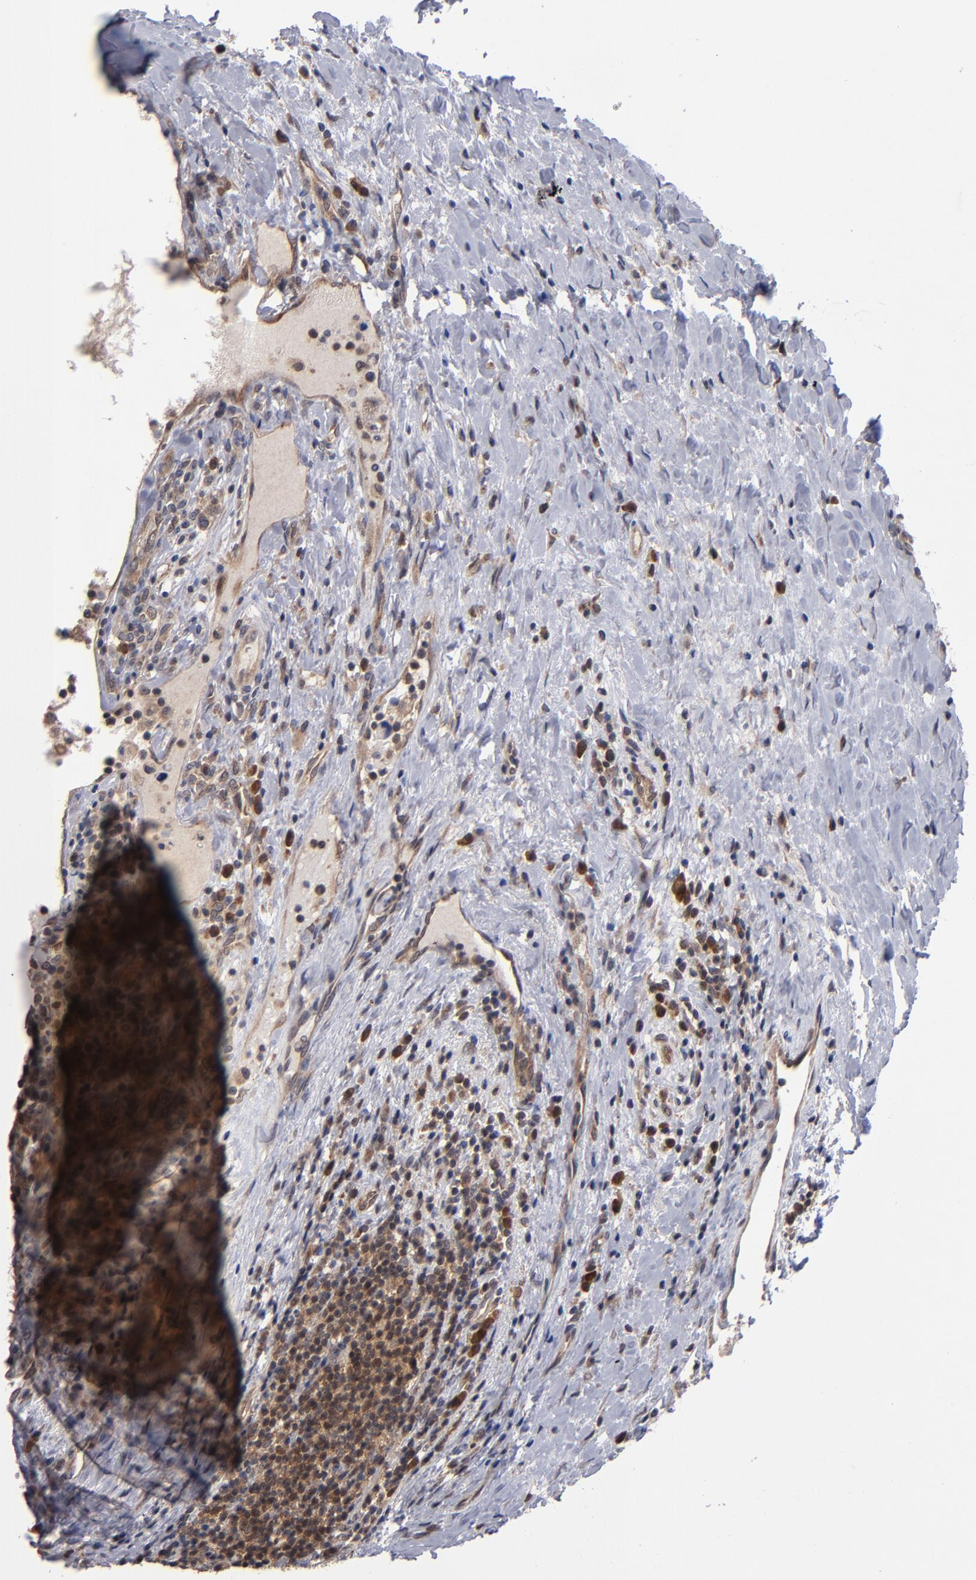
{"staining": {"intensity": "strong", "quantity": ">75%", "location": "cytoplasmic/membranous"}, "tissue": "breast cancer", "cell_type": "Tumor cells", "image_type": "cancer", "snomed": [{"axis": "morphology", "description": "Duct carcinoma"}, {"axis": "topography", "description": "Breast"}], "caption": "A histopathology image showing strong cytoplasmic/membranous expression in approximately >75% of tumor cells in breast cancer (infiltrating ductal carcinoma), as visualized by brown immunohistochemical staining.", "gene": "ALG13", "patient": {"sex": "female", "age": 37}}